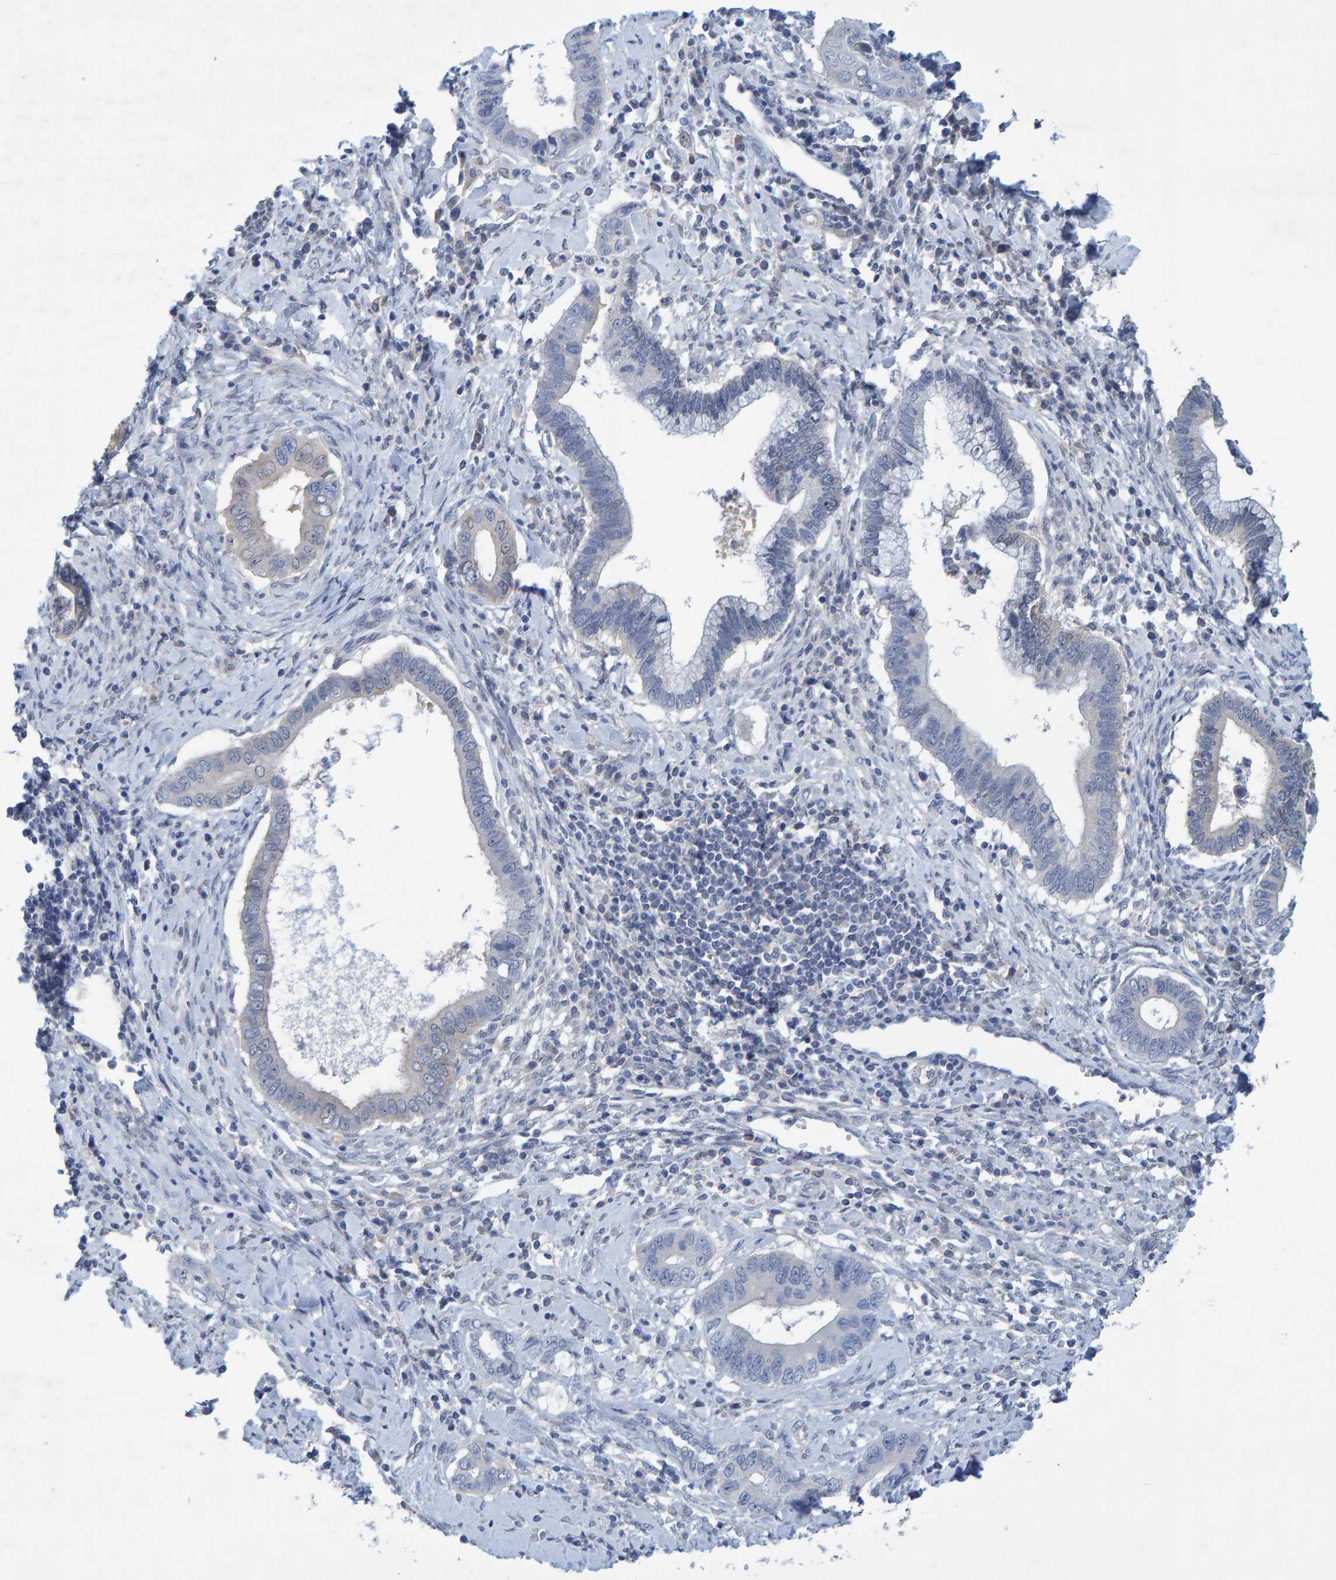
{"staining": {"intensity": "negative", "quantity": "none", "location": "none"}, "tissue": "cervical cancer", "cell_type": "Tumor cells", "image_type": "cancer", "snomed": [{"axis": "morphology", "description": "Adenocarcinoma, NOS"}, {"axis": "topography", "description": "Cervix"}], "caption": "High power microscopy micrograph of an immunohistochemistry micrograph of cervical cancer, revealing no significant positivity in tumor cells.", "gene": "ALAD", "patient": {"sex": "female", "age": 44}}